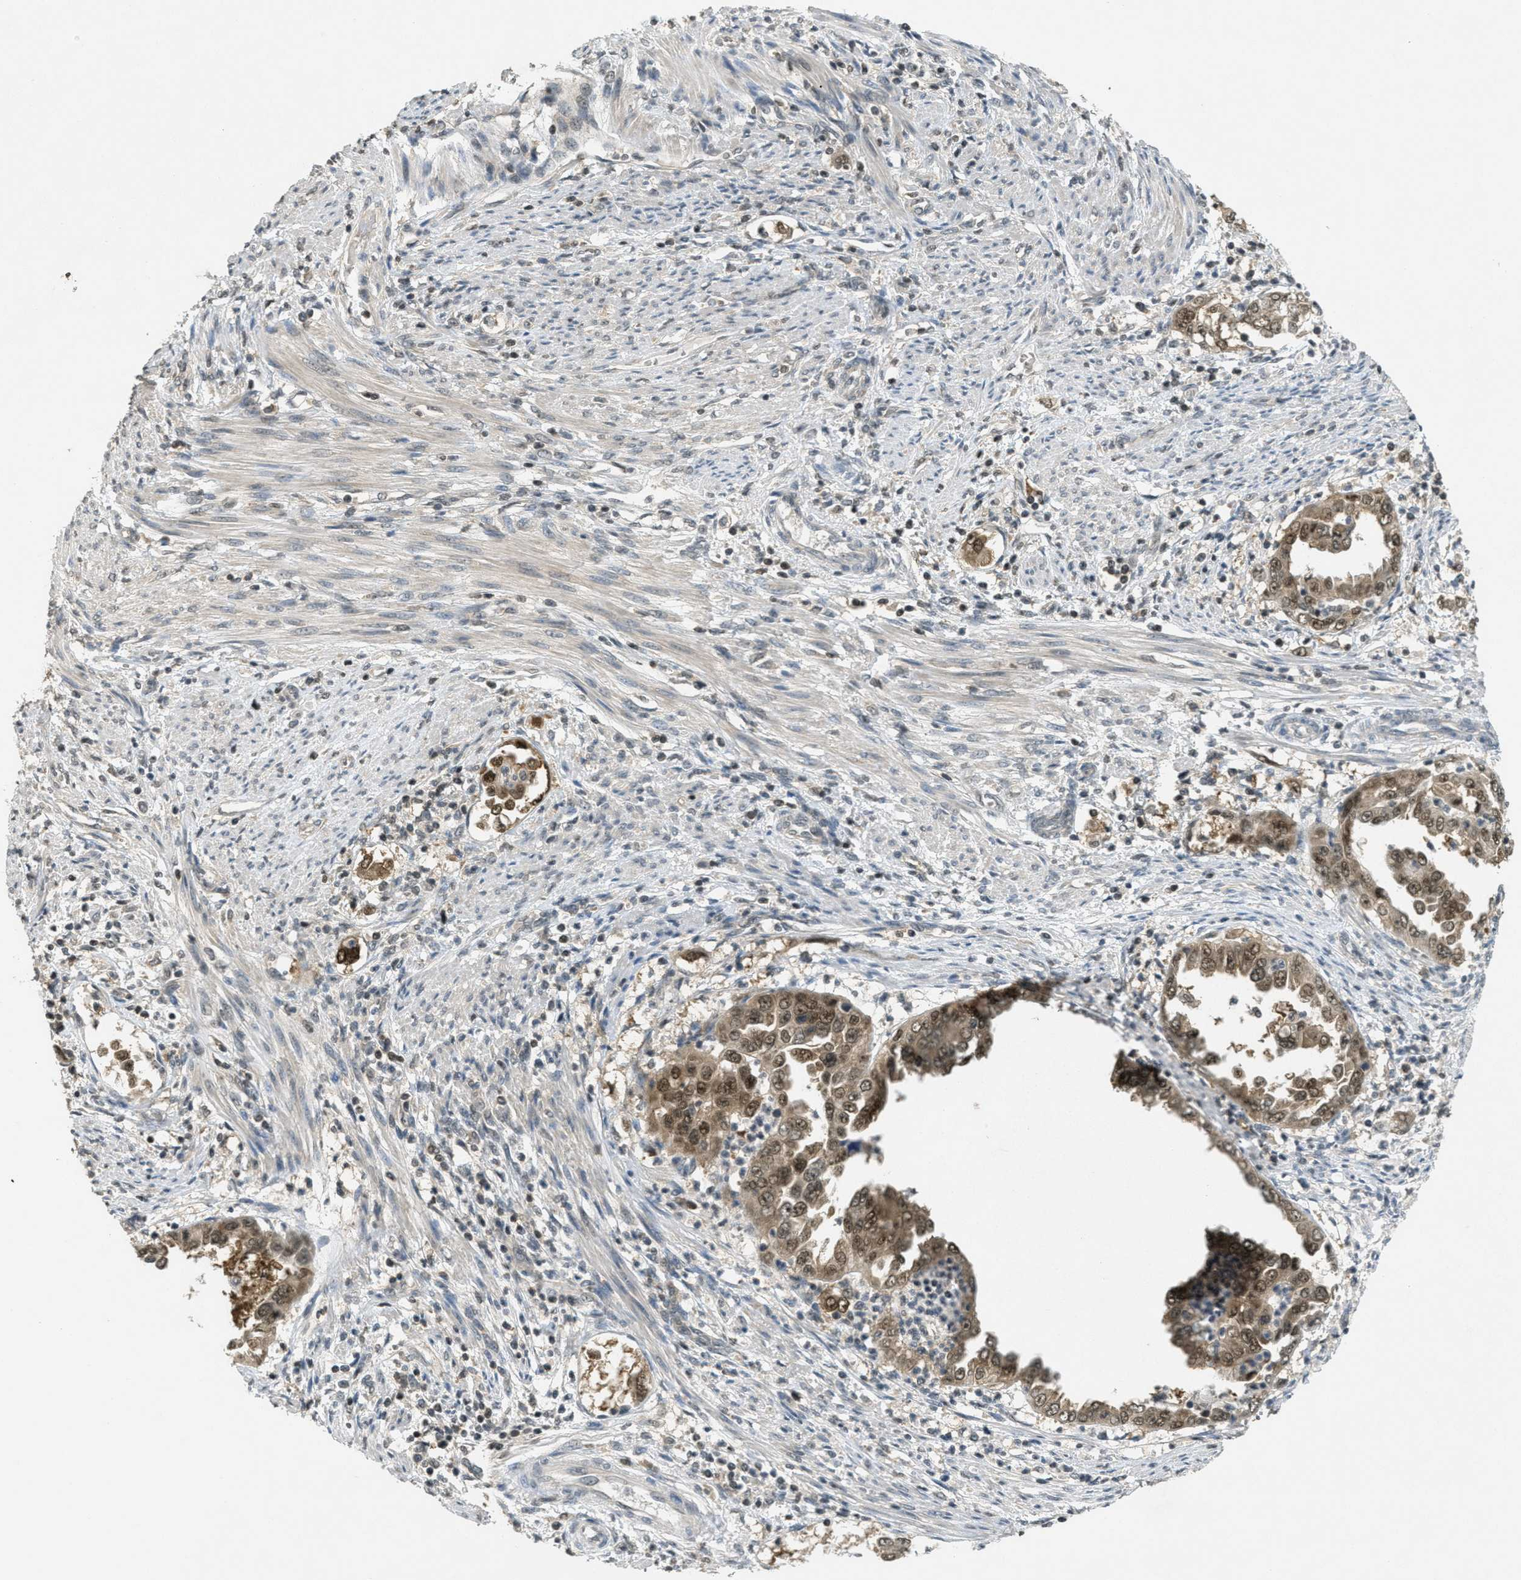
{"staining": {"intensity": "strong", "quantity": ">75%", "location": "cytoplasmic/membranous,nuclear"}, "tissue": "endometrial cancer", "cell_type": "Tumor cells", "image_type": "cancer", "snomed": [{"axis": "morphology", "description": "Adenocarcinoma, NOS"}, {"axis": "topography", "description": "Endometrium"}], "caption": "Tumor cells exhibit high levels of strong cytoplasmic/membranous and nuclear expression in about >75% of cells in human adenocarcinoma (endometrial).", "gene": "DNAJB1", "patient": {"sex": "female", "age": 85}}